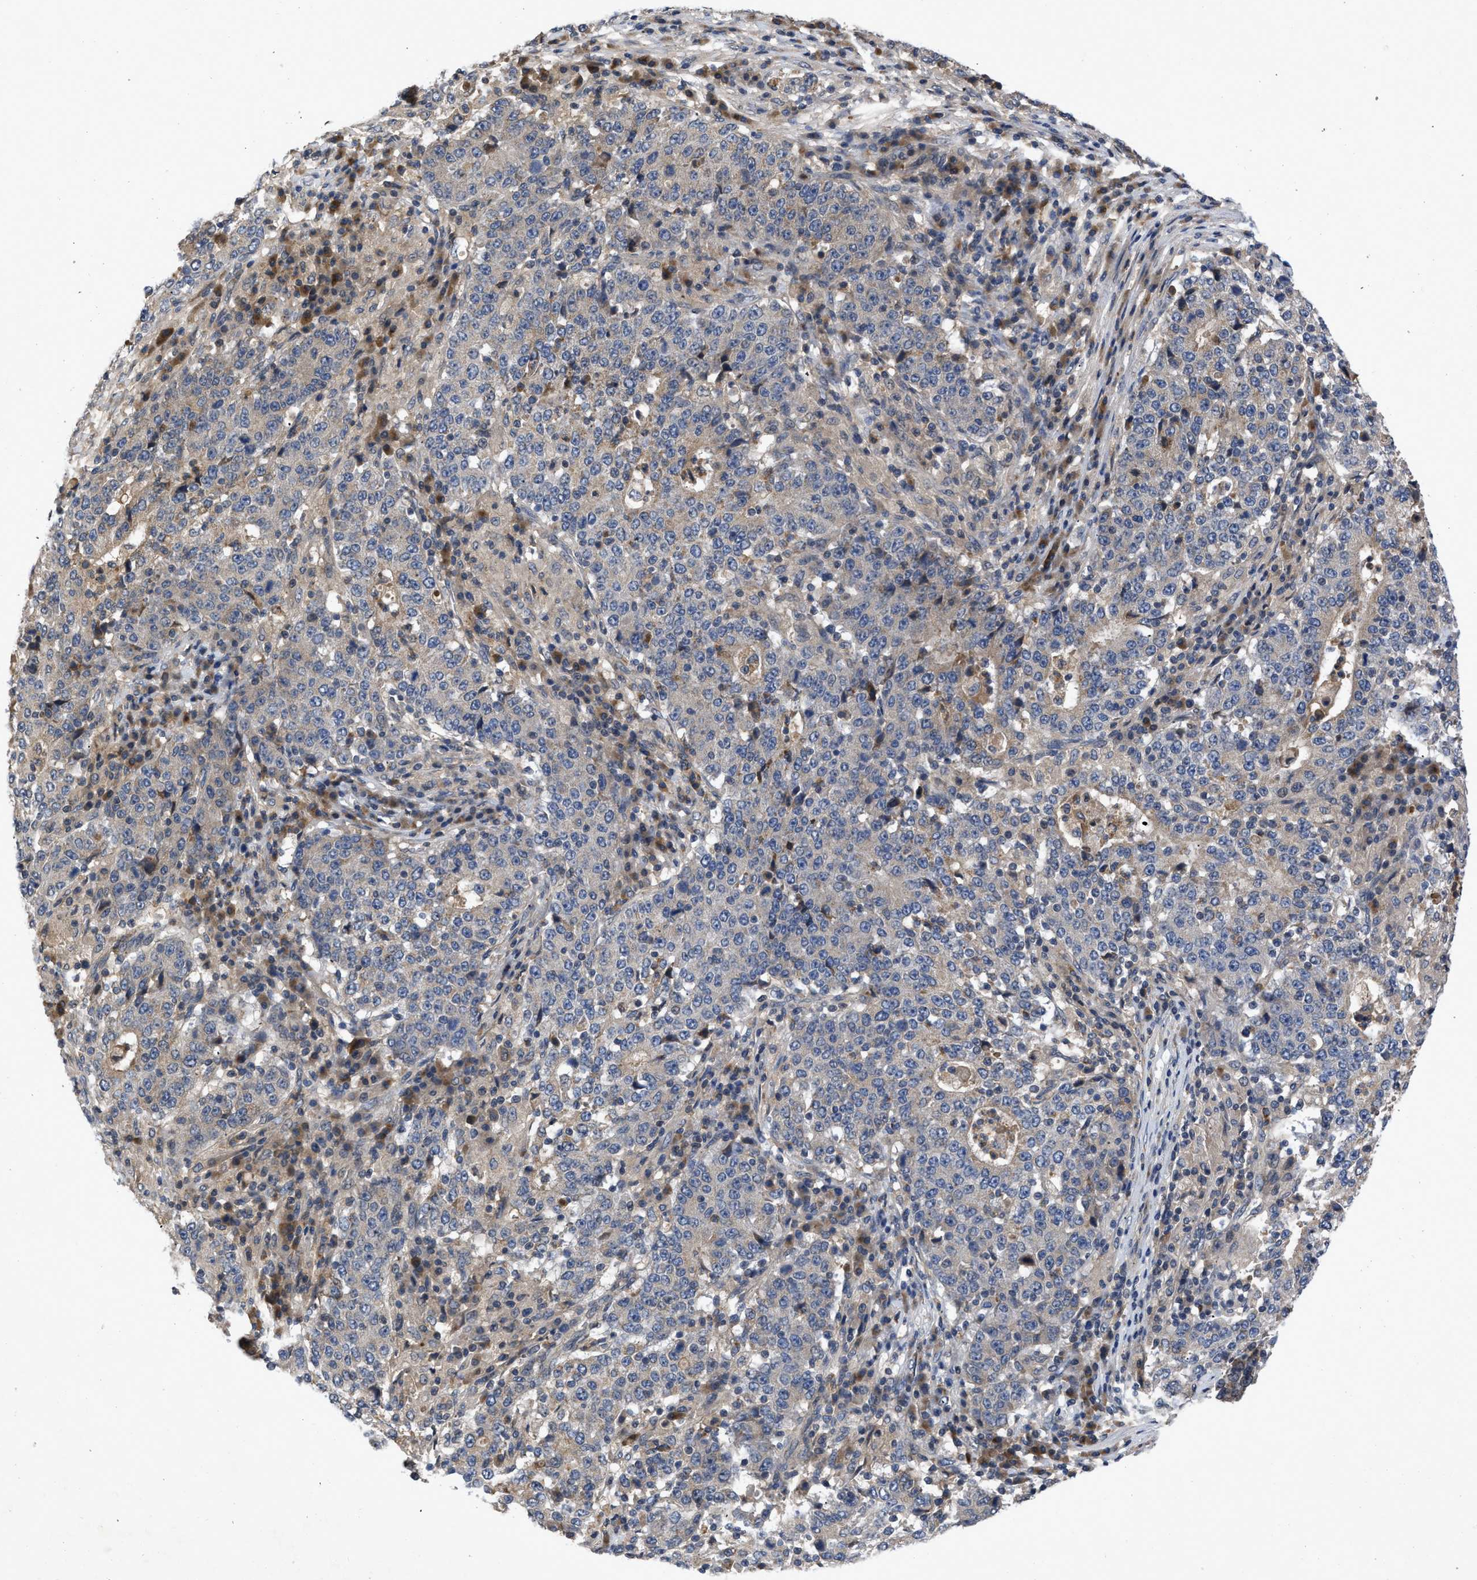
{"staining": {"intensity": "moderate", "quantity": "<25%", "location": "cytoplasmic/membranous"}, "tissue": "stomach cancer", "cell_type": "Tumor cells", "image_type": "cancer", "snomed": [{"axis": "morphology", "description": "Adenocarcinoma, NOS"}, {"axis": "topography", "description": "Stomach"}], "caption": "Tumor cells reveal low levels of moderate cytoplasmic/membranous expression in approximately <25% of cells in human adenocarcinoma (stomach).", "gene": "VPS4A", "patient": {"sex": "male", "age": 59}}